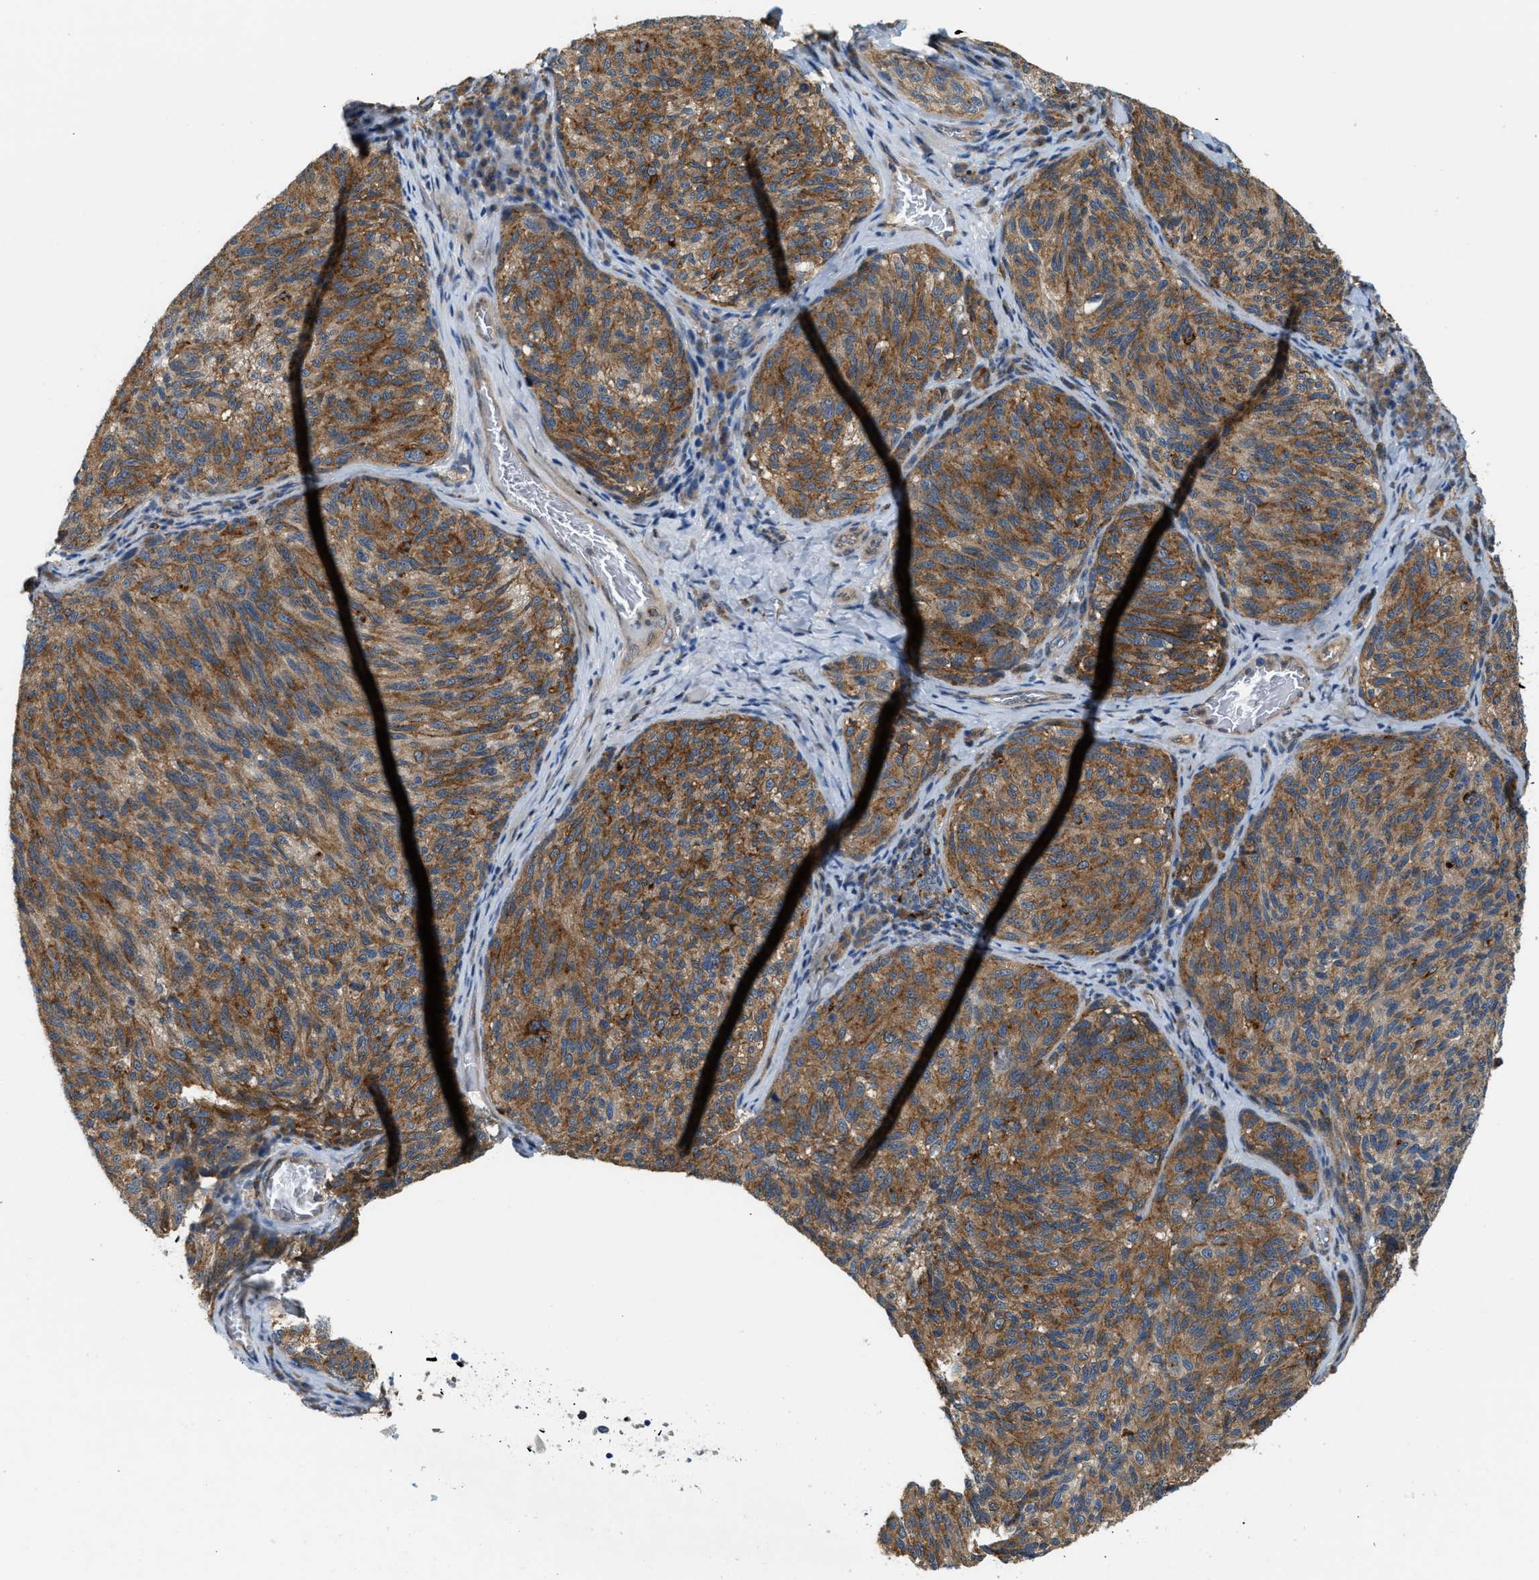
{"staining": {"intensity": "moderate", "quantity": ">75%", "location": "cytoplasmic/membranous"}, "tissue": "melanoma", "cell_type": "Tumor cells", "image_type": "cancer", "snomed": [{"axis": "morphology", "description": "Malignant melanoma, NOS"}, {"axis": "topography", "description": "Skin"}], "caption": "A high-resolution histopathology image shows immunohistochemistry (IHC) staining of melanoma, which reveals moderate cytoplasmic/membranous expression in about >75% of tumor cells.", "gene": "STARD3NL", "patient": {"sex": "female", "age": 73}}